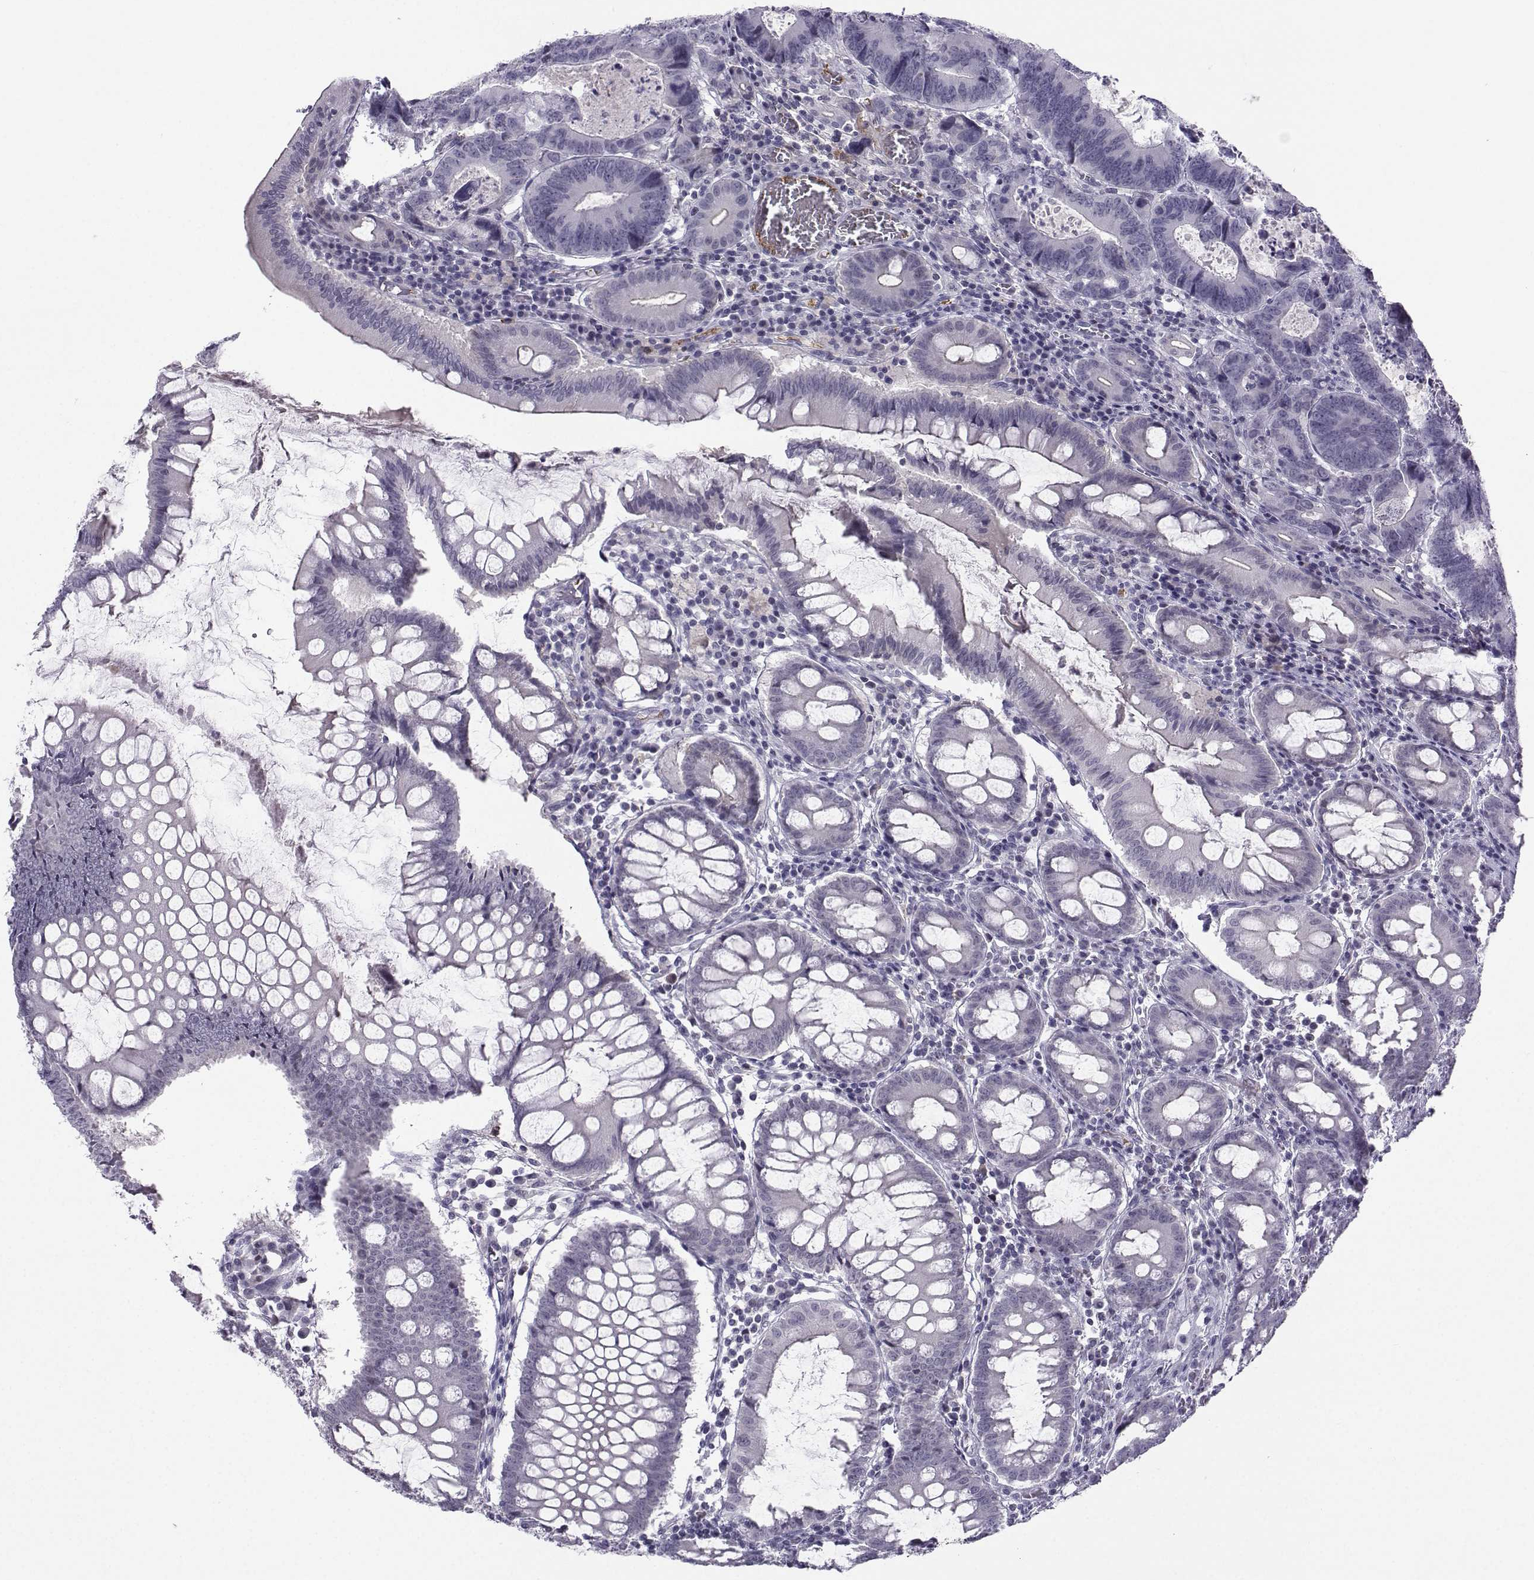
{"staining": {"intensity": "negative", "quantity": "none", "location": "none"}, "tissue": "colorectal cancer", "cell_type": "Tumor cells", "image_type": "cancer", "snomed": [{"axis": "morphology", "description": "Adenocarcinoma, NOS"}, {"axis": "topography", "description": "Colon"}], "caption": "Protein analysis of adenocarcinoma (colorectal) reveals no significant staining in tumor cells.", "gene": "LHX1", "patient": {"sex": "female", "age": 82}}